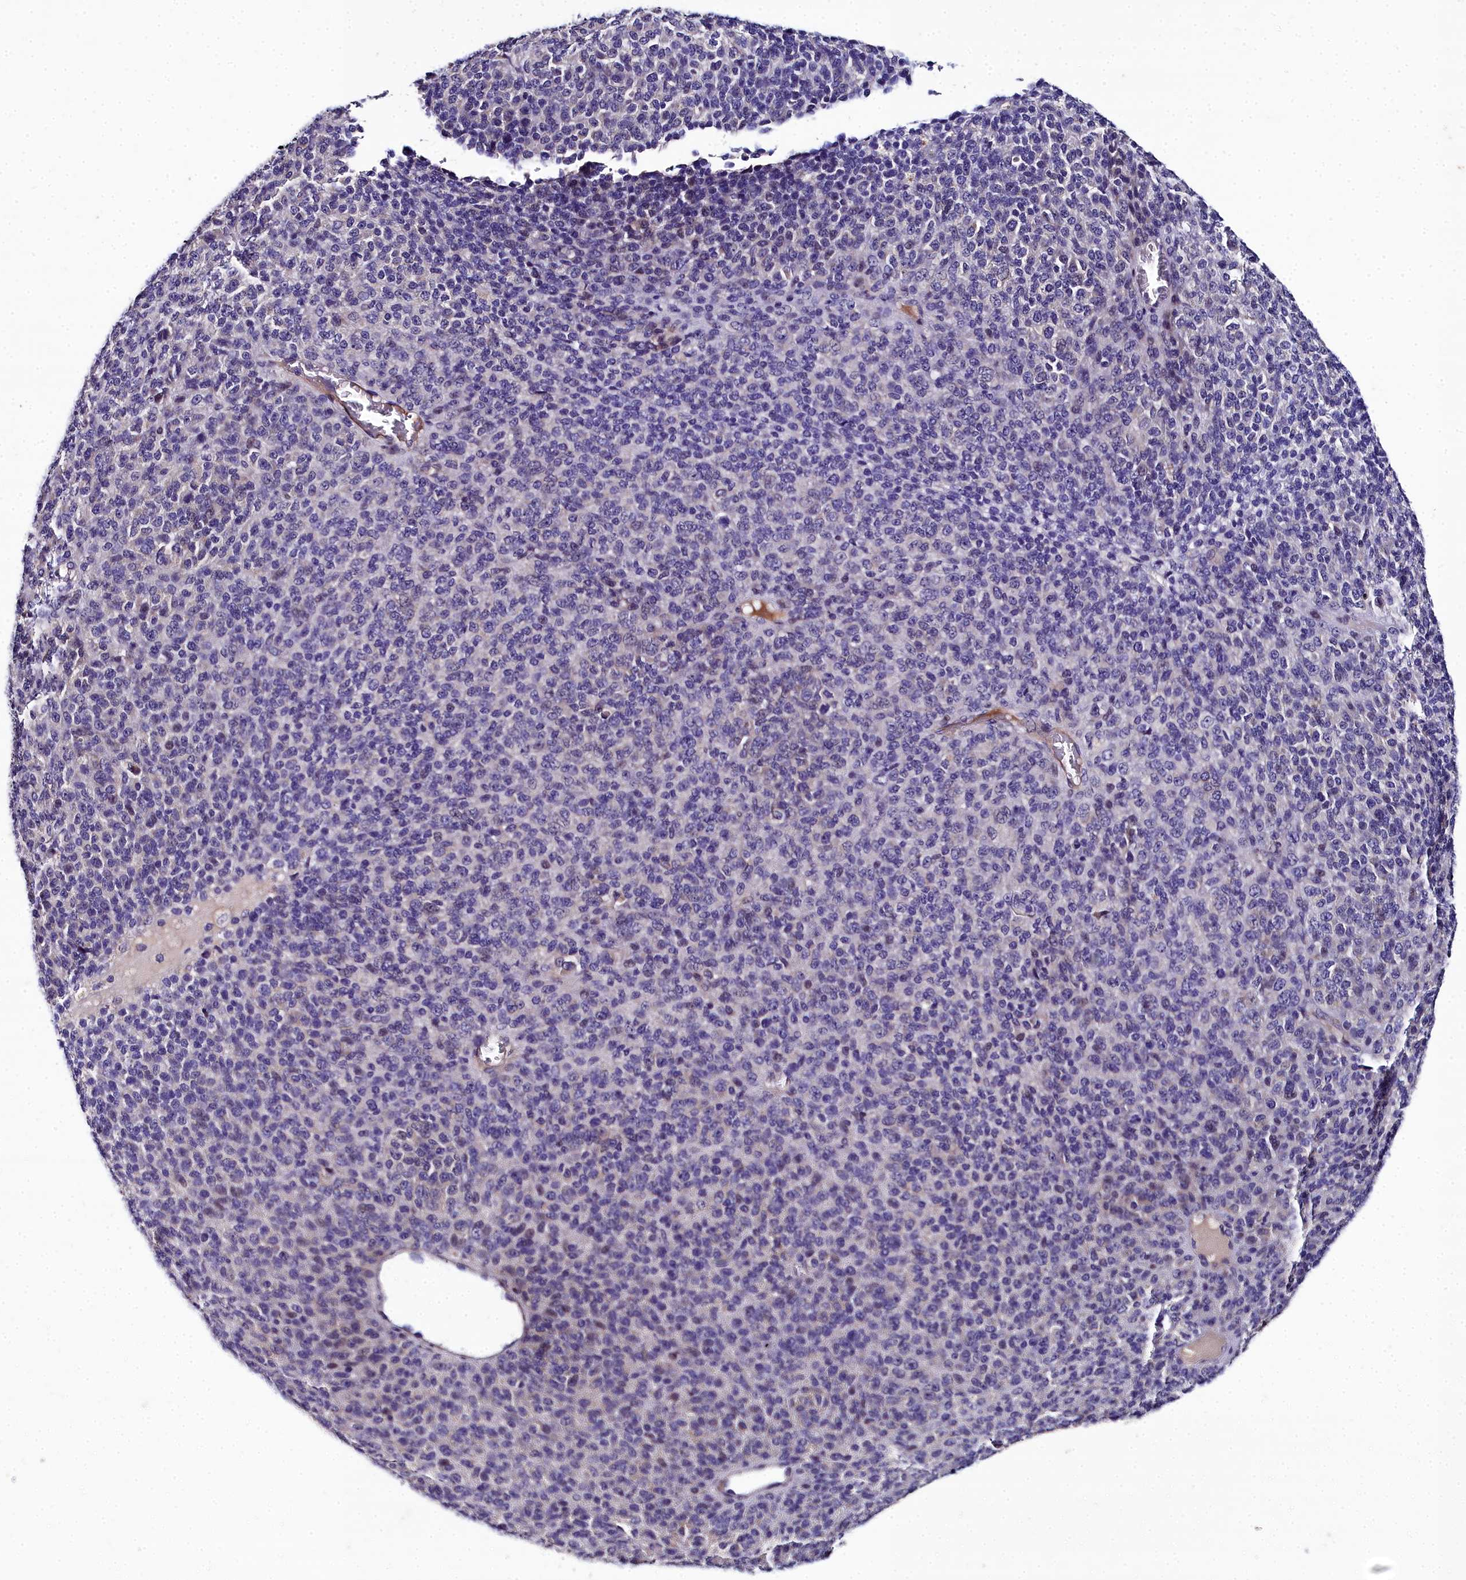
{"staining": {"intensity": "negative", "quantity": "none", "location": "none"}, "tissue": "melanoma", "cell_type": "Tumor cells", "image_type": "cancer", "snomed": [{"axis": "morphology", "description": "Malignant melanoma, Metastatic site"}, {"axis": "topography", "description": "Brain"}], "caption": "IHC photomicrograph of human melanoma stained for a protein (brown), which exhibits no positivity in tumor cells.", "gene": "NT5M", "patient": {"sex": "female", "age": 56}}